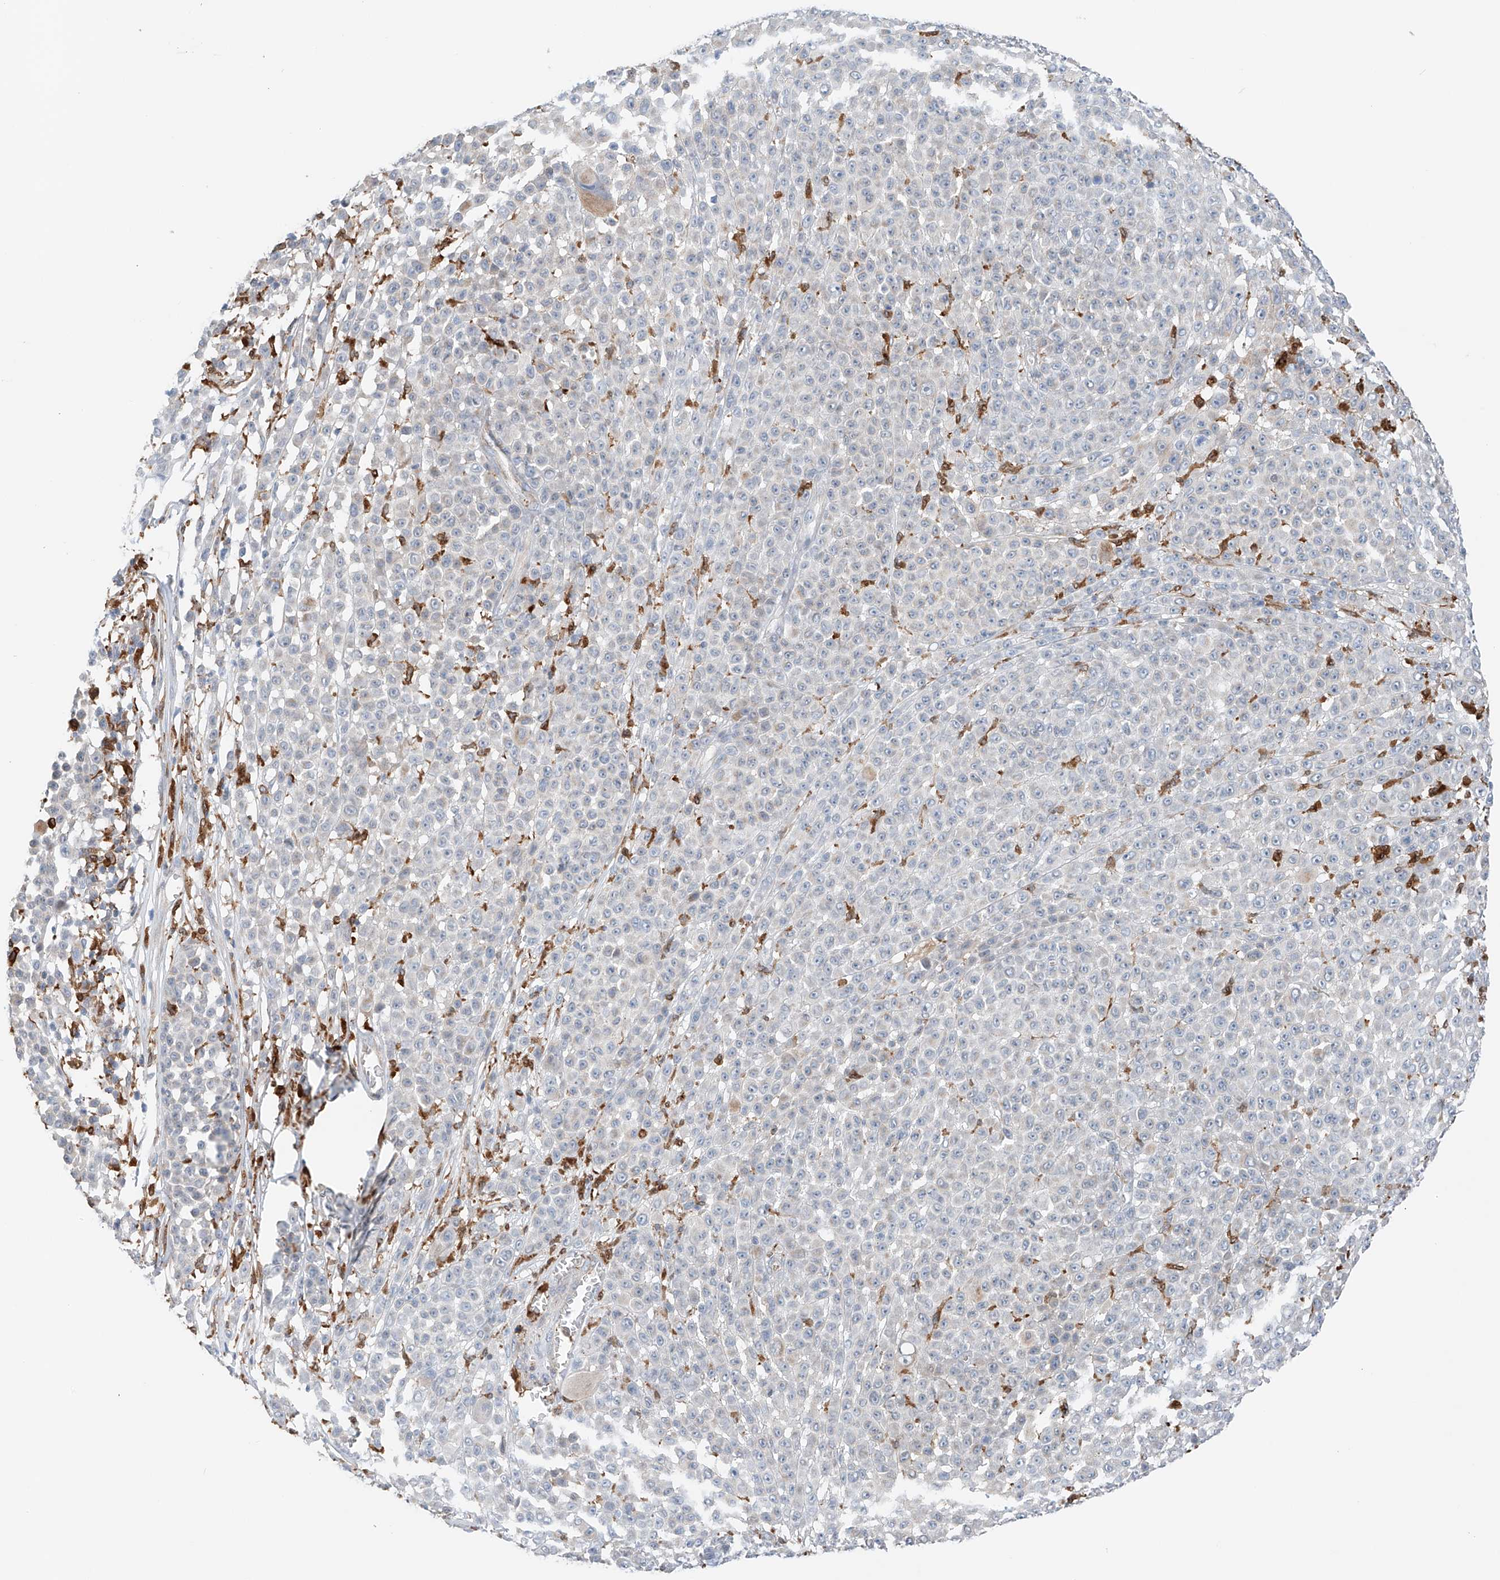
{"staining": {"intensity": "negative", "quantity": "none", "location": "none"}, "tissue": "melanoma", "cell_type": "Tumor cells", "image_type": "cancer", "snomed": [{"axis": "morphology", "description": "Malignant melanoma, NOS"}, {"axis": "topography", "description": "Skin"}], "caption": "Tumor cells show no significant staining in melanoma.", "gene": "TBXAS1", "patient": {"sex": "female", "age": 94}}